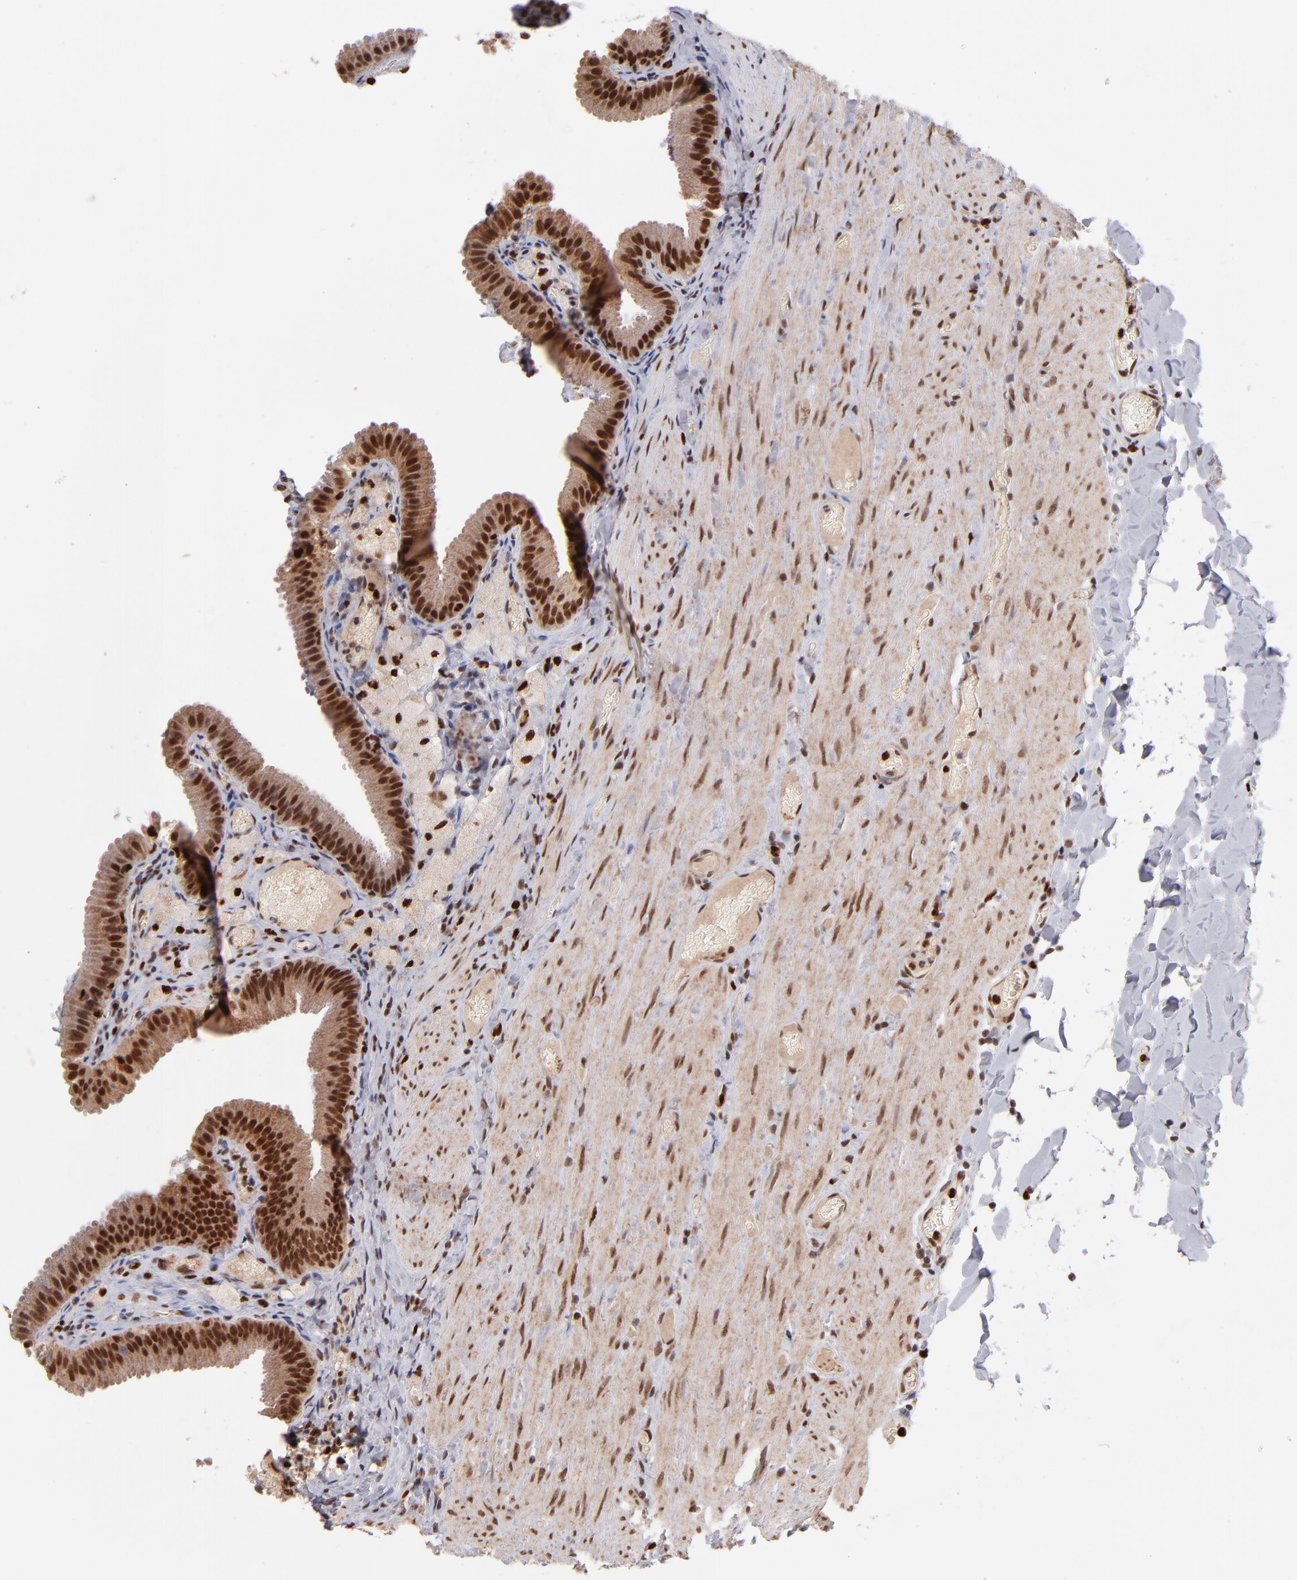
{"staining": {"intensity": "strong", "quantity": ">75%", "location": "cytoplasmic/membranous,nuclear"}, "tissue": "gallbladder", "cell_type": "Glandular cells", "image_type": "normal", "snomed": [{"axis": "morphology", "description": "Normal tissue, NOS"}, {"axis": "topography", "description": "Gallbladder"}], "caption": "Protein expression analysis of benign human gallbladder reveals strong cytoplasmic/membranous,nuclear positivity in about >75% of glandular cells. (Brightfield microscopy of DAB IHC at high magnification).", "gene": "TOP1MT", "patient": {"sex": "female", "age": 24}}